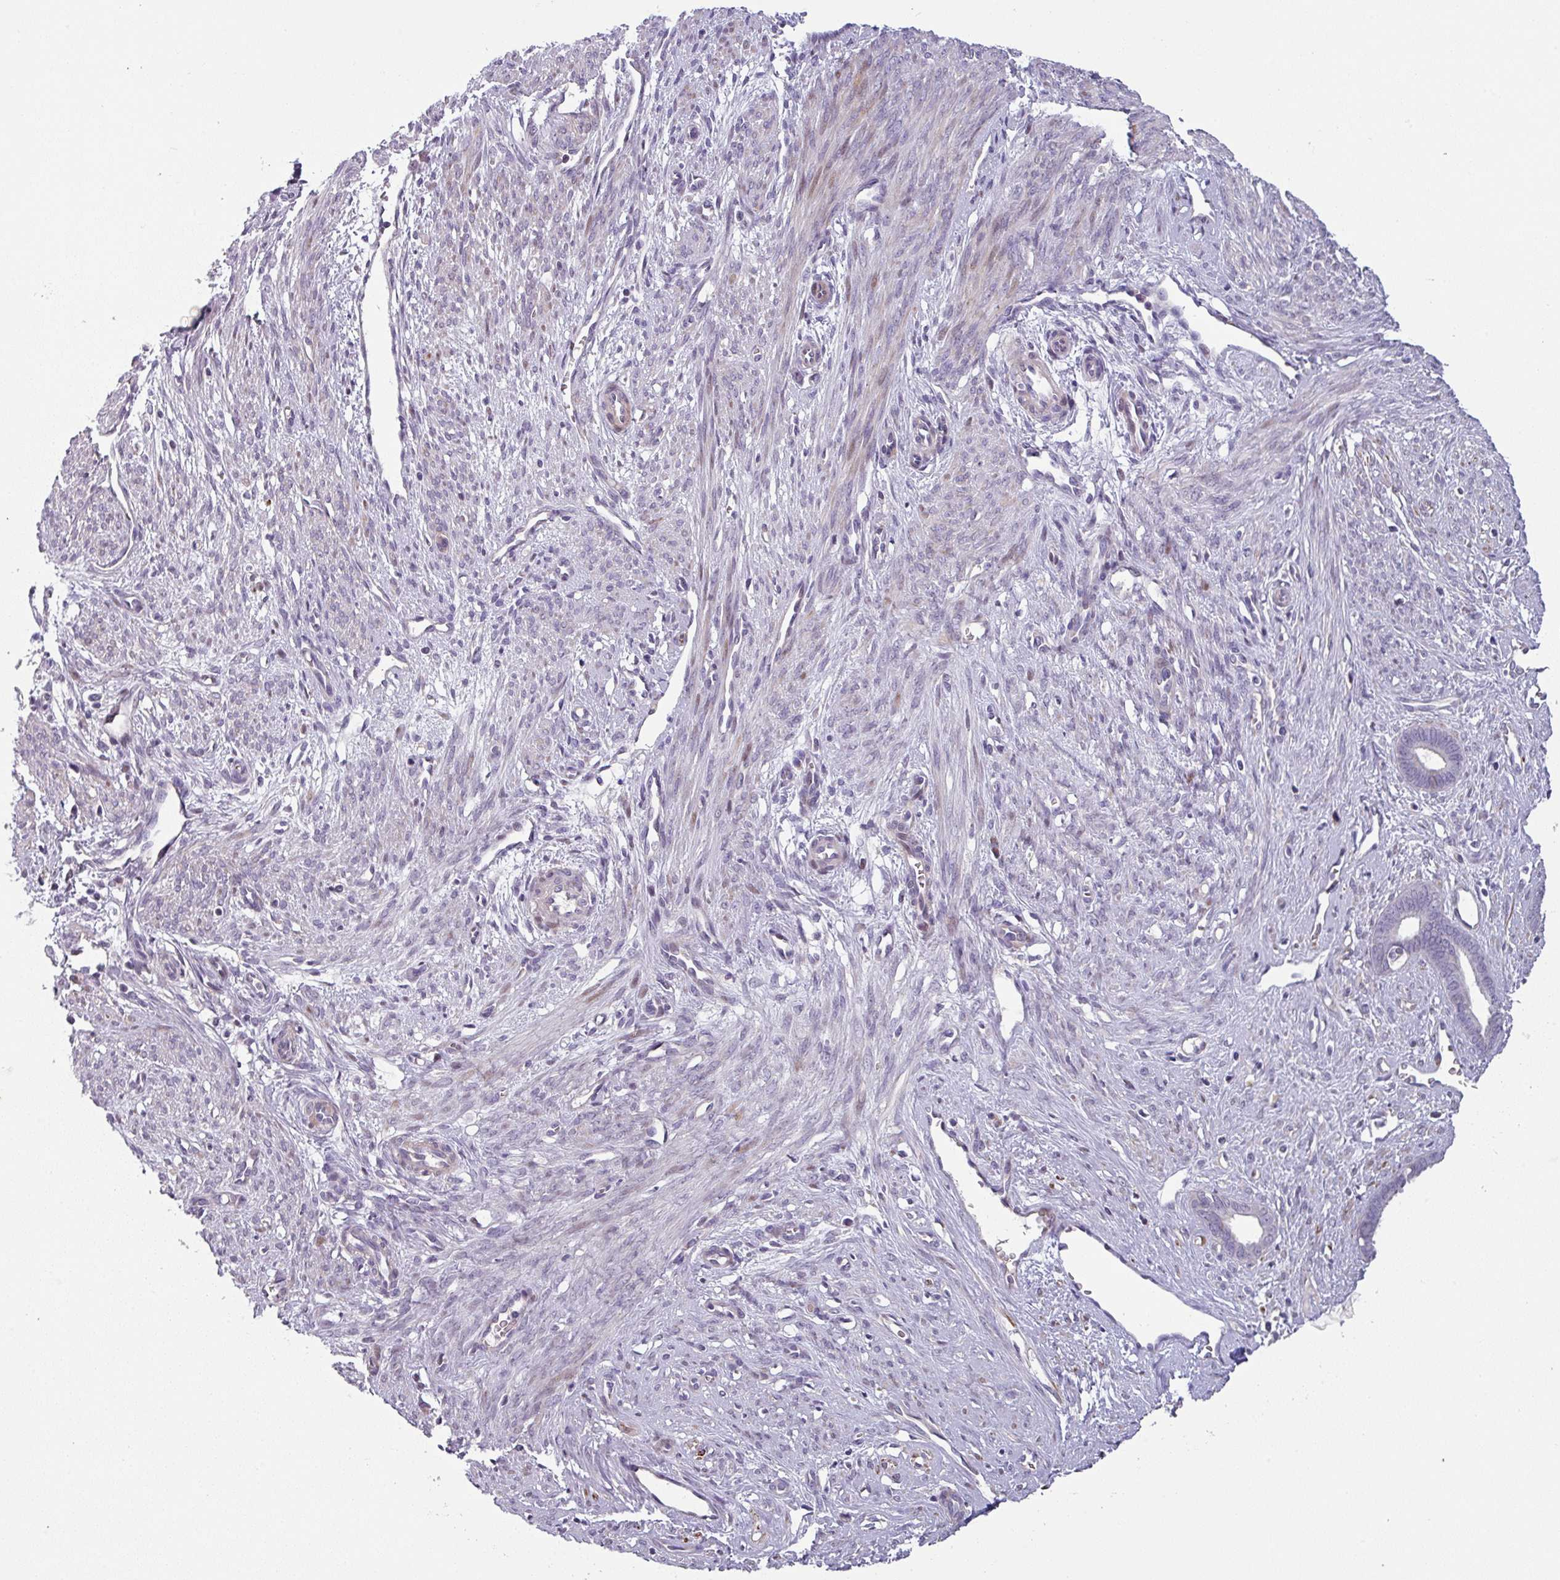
{"staining": {"intensity": "negative", "quantity": "none", "location": "none"}, "tissue": "endometrium", "cell_type": "Cells in endometrial stroma", "image_type": "normal", "snomed": [{"axis": "morphology", "description": "Normal tissue, NOS"}, {"axis": "topography", "description": "Endometrium"}], "caption": "IHC micrograph of unremarkable endometrium: human endometrium stained with DAB demonstrates no significant protein staining in cells in endometrial stroma. (Stains: DAB (3,3'-diaminobenzidine) IHC with hematoxylin counter stain, Microscopy: brightfield microscopy at high magnification).", "gene": "KLHL3", "patient": {"sex": "female", "age": 61}}